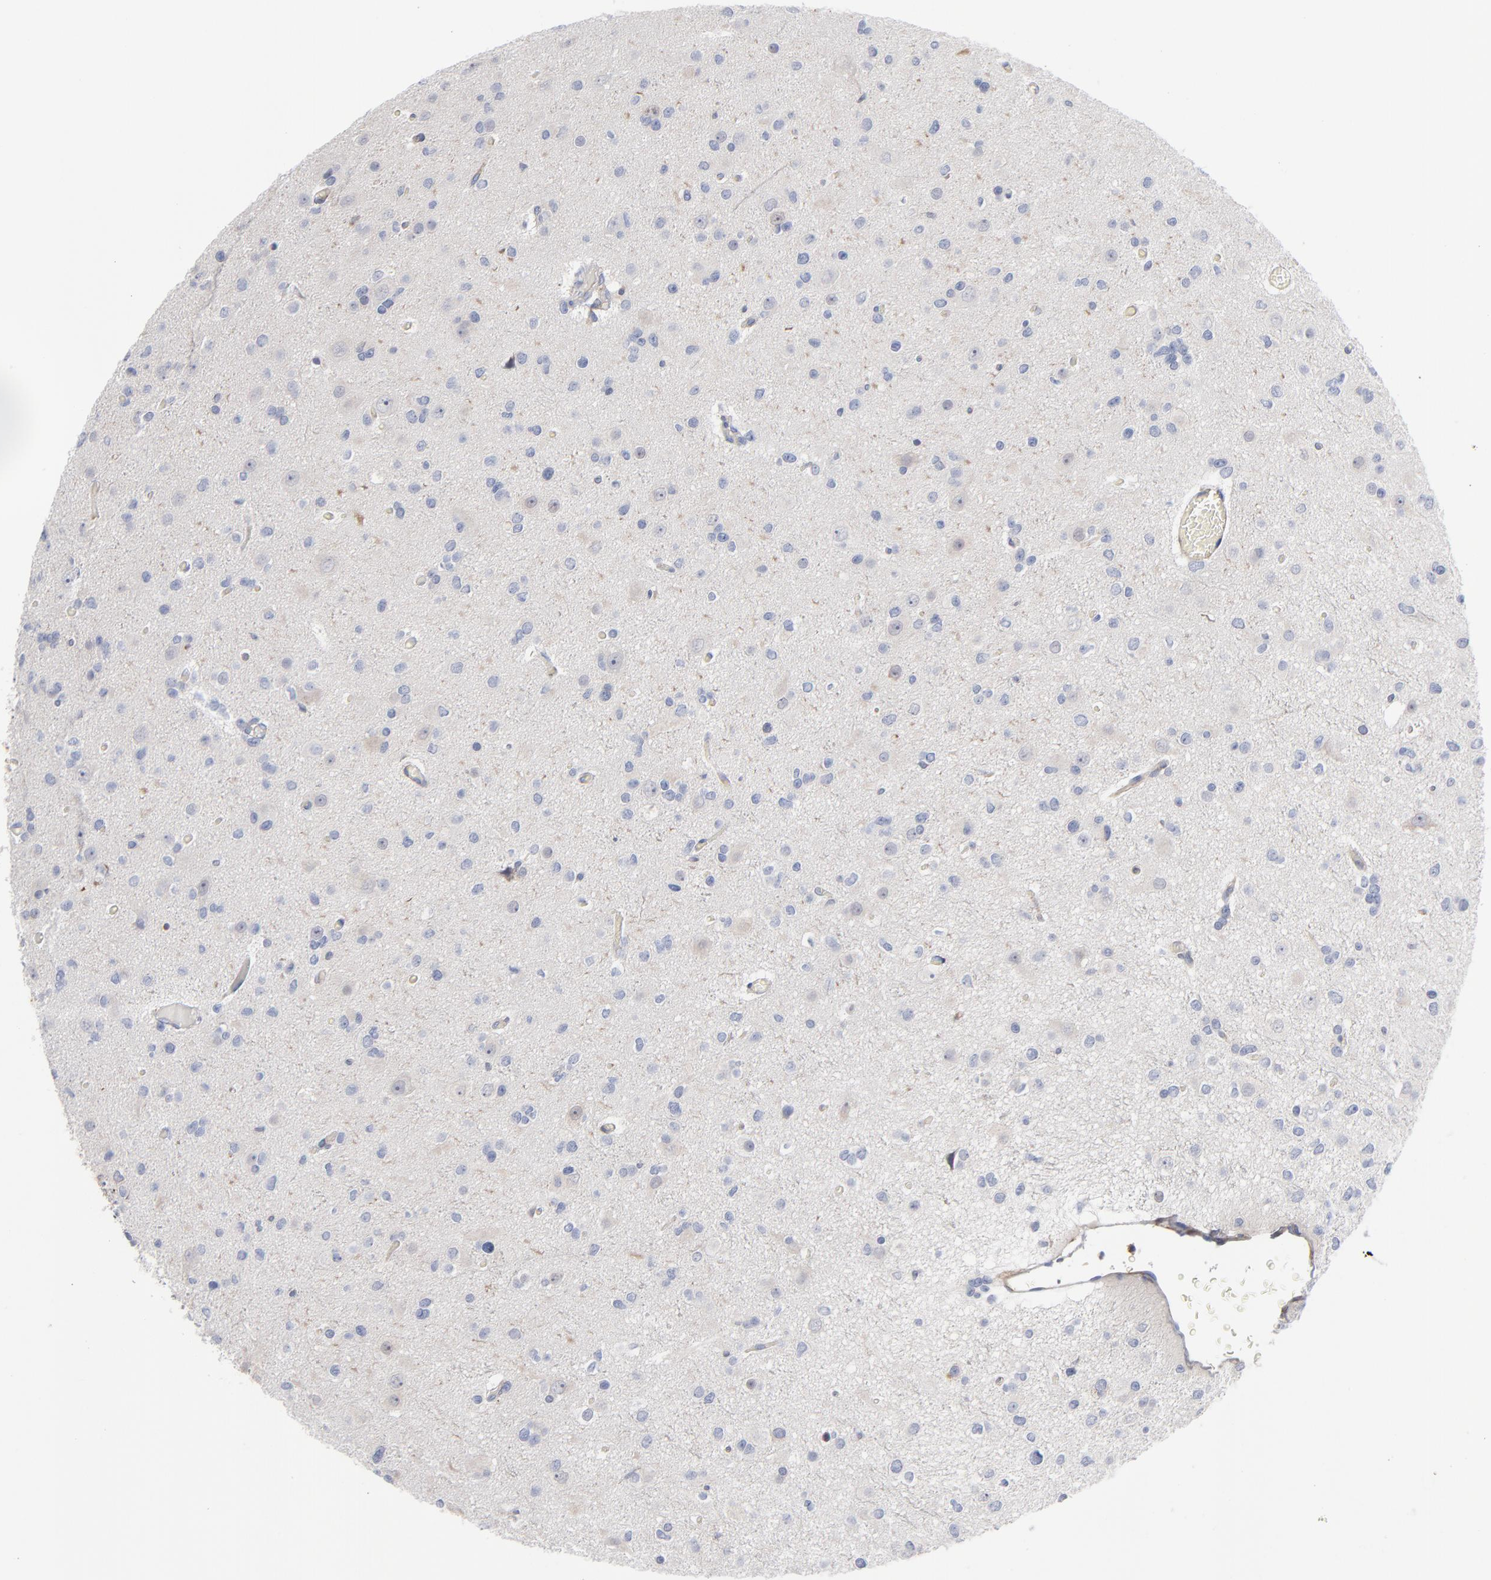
{"staining": {"intensity": "weak", "quantity": "25%-75%", "location": "cytoplasmic/membranous"}, "tissue": "glioma", "cell_type": "Tumor cells", "image_type": "cancer", "snomed": [{"axis": "morphology", "description": "Glioma, malignant, Low grade"}, {"axis": "topography", "description": "Brain"}], "caption": "IHC photomicrograph of glioma stained for a protein (brown), which displays low levels of weak cytoplasmic/membranous expression in about 25%-75% of tumor cells.", "gene": "PDLIM2", "patient": {"sex": "male", "age": 42}}